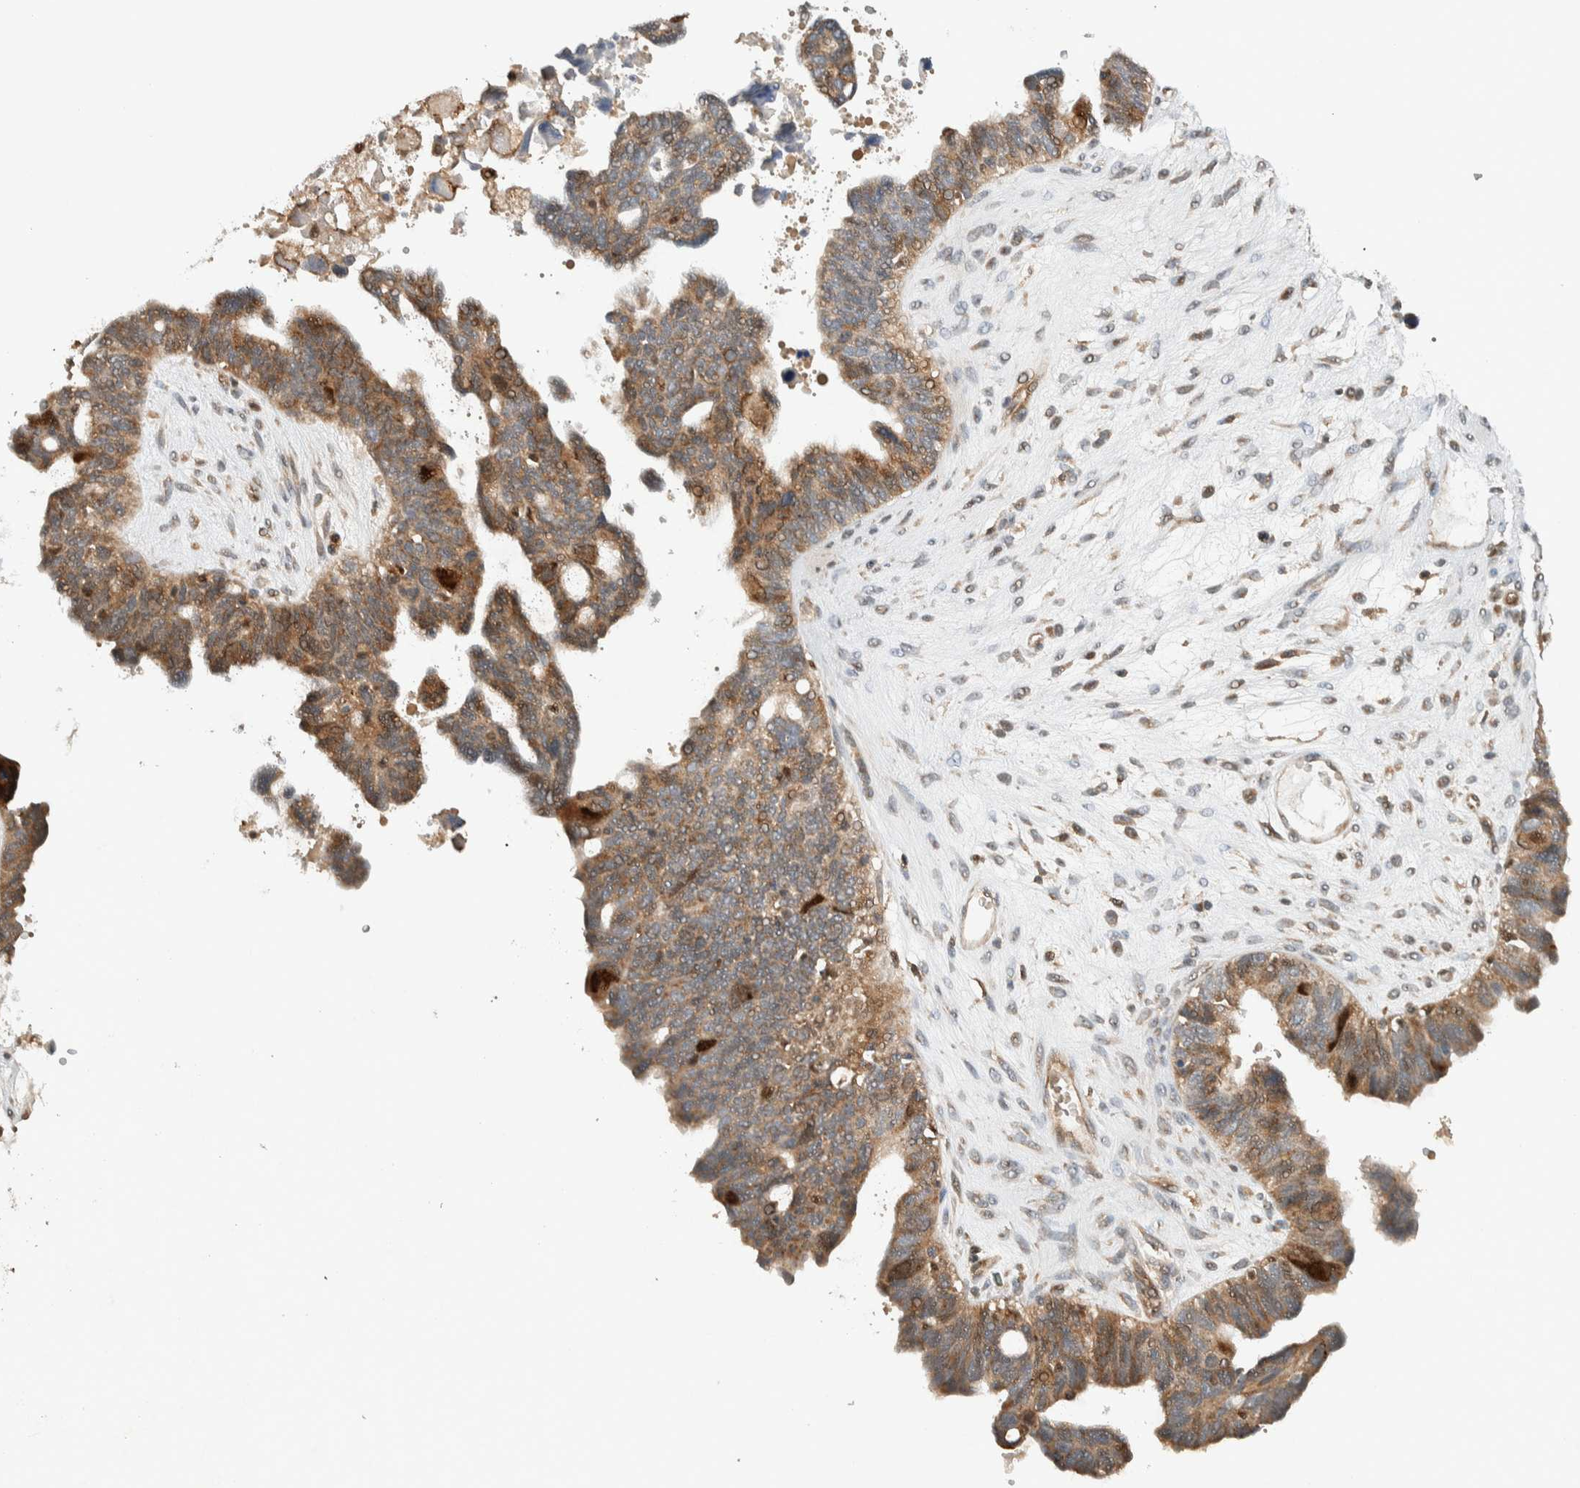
{"staining": {"intensity": "moderate", "quantity": ">75%", "location": "cytoplasmic/membranous"}, "tissue": "ovarian cancer", "cell_type": "Tumor cells", "image_type": "cancer", "snomed": [{"axis": "morphology", "description": "Cystadenocarcinoma, serous, NOS"}, {"axis": "topography", "description": "Ovary"}], "caption": "IHC (DAB (3,3'-diaminobenzidine)) staining of ovarian cancer (serous cystadenocarcinoma) demonstrates moderate cytoplasmic/membranous protein expression in approximately >75% of tumor cells.", "gene": "VPS53", "patient": {"sex": "female", "age": 79}}